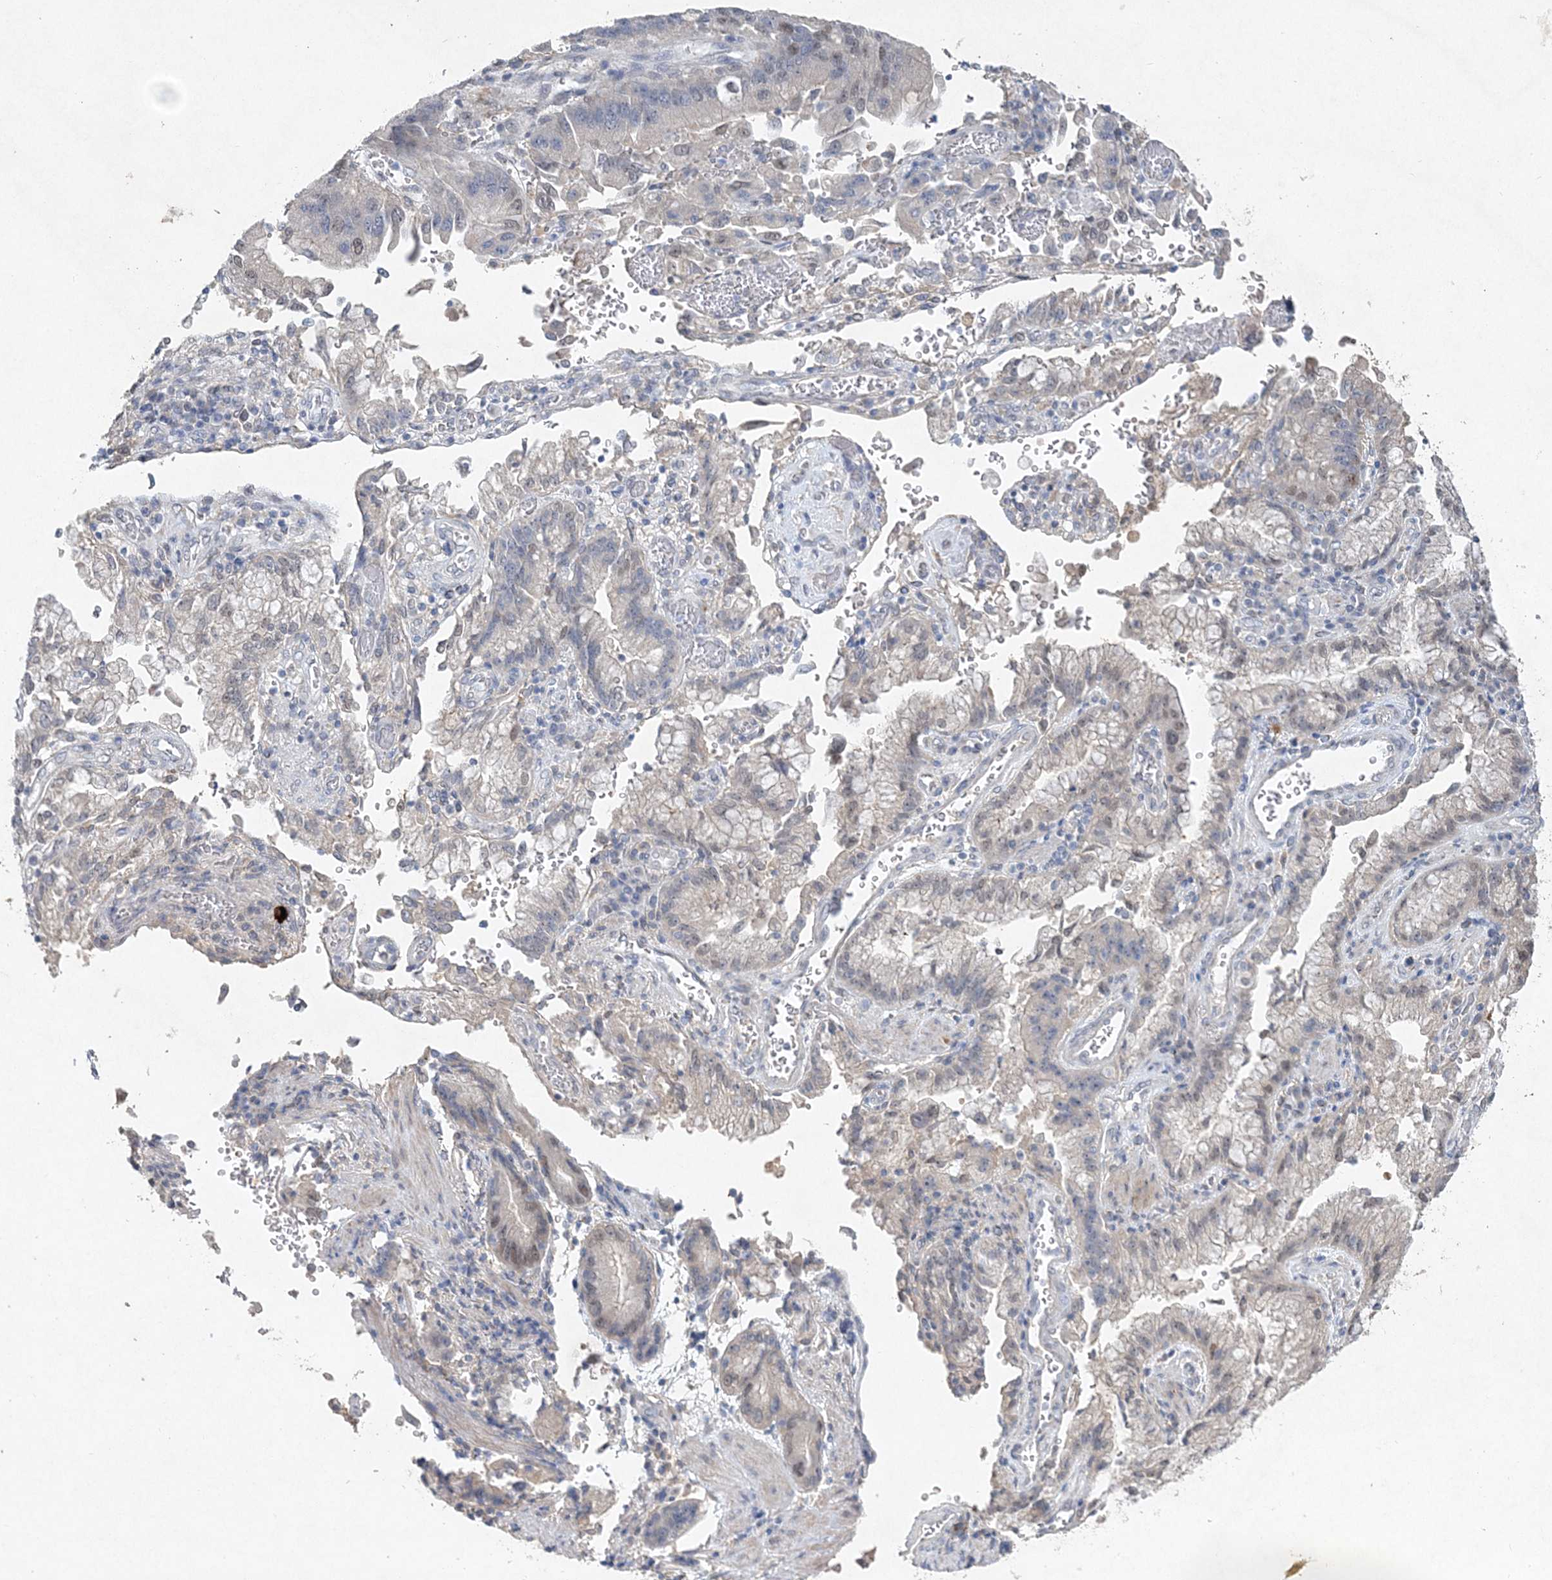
{"staining": {"intensity": "weak", "quantity": "25%-75%", "location": "cytoplasmic/membranous,nuclear"}, "tissue": "stomach cancer", "cell_type": "Tumor cells", "image_type": "cancer", "snomed": [{"axis": "morphology", "description": "Adenocarcinoma, NOS"}, {"axis": "topography", "description": "Stomach"}], "caption": "High-power microscopy captured an immunohistochemistry histopathology image of stomach adenocarcinoma, revealing weak cytoplasmic/membranous and nuclear positivity in approximately 25%-75% of tumor cells.", "gene": "MAT2B", "patient": {"sex": "male", "age": 62}}